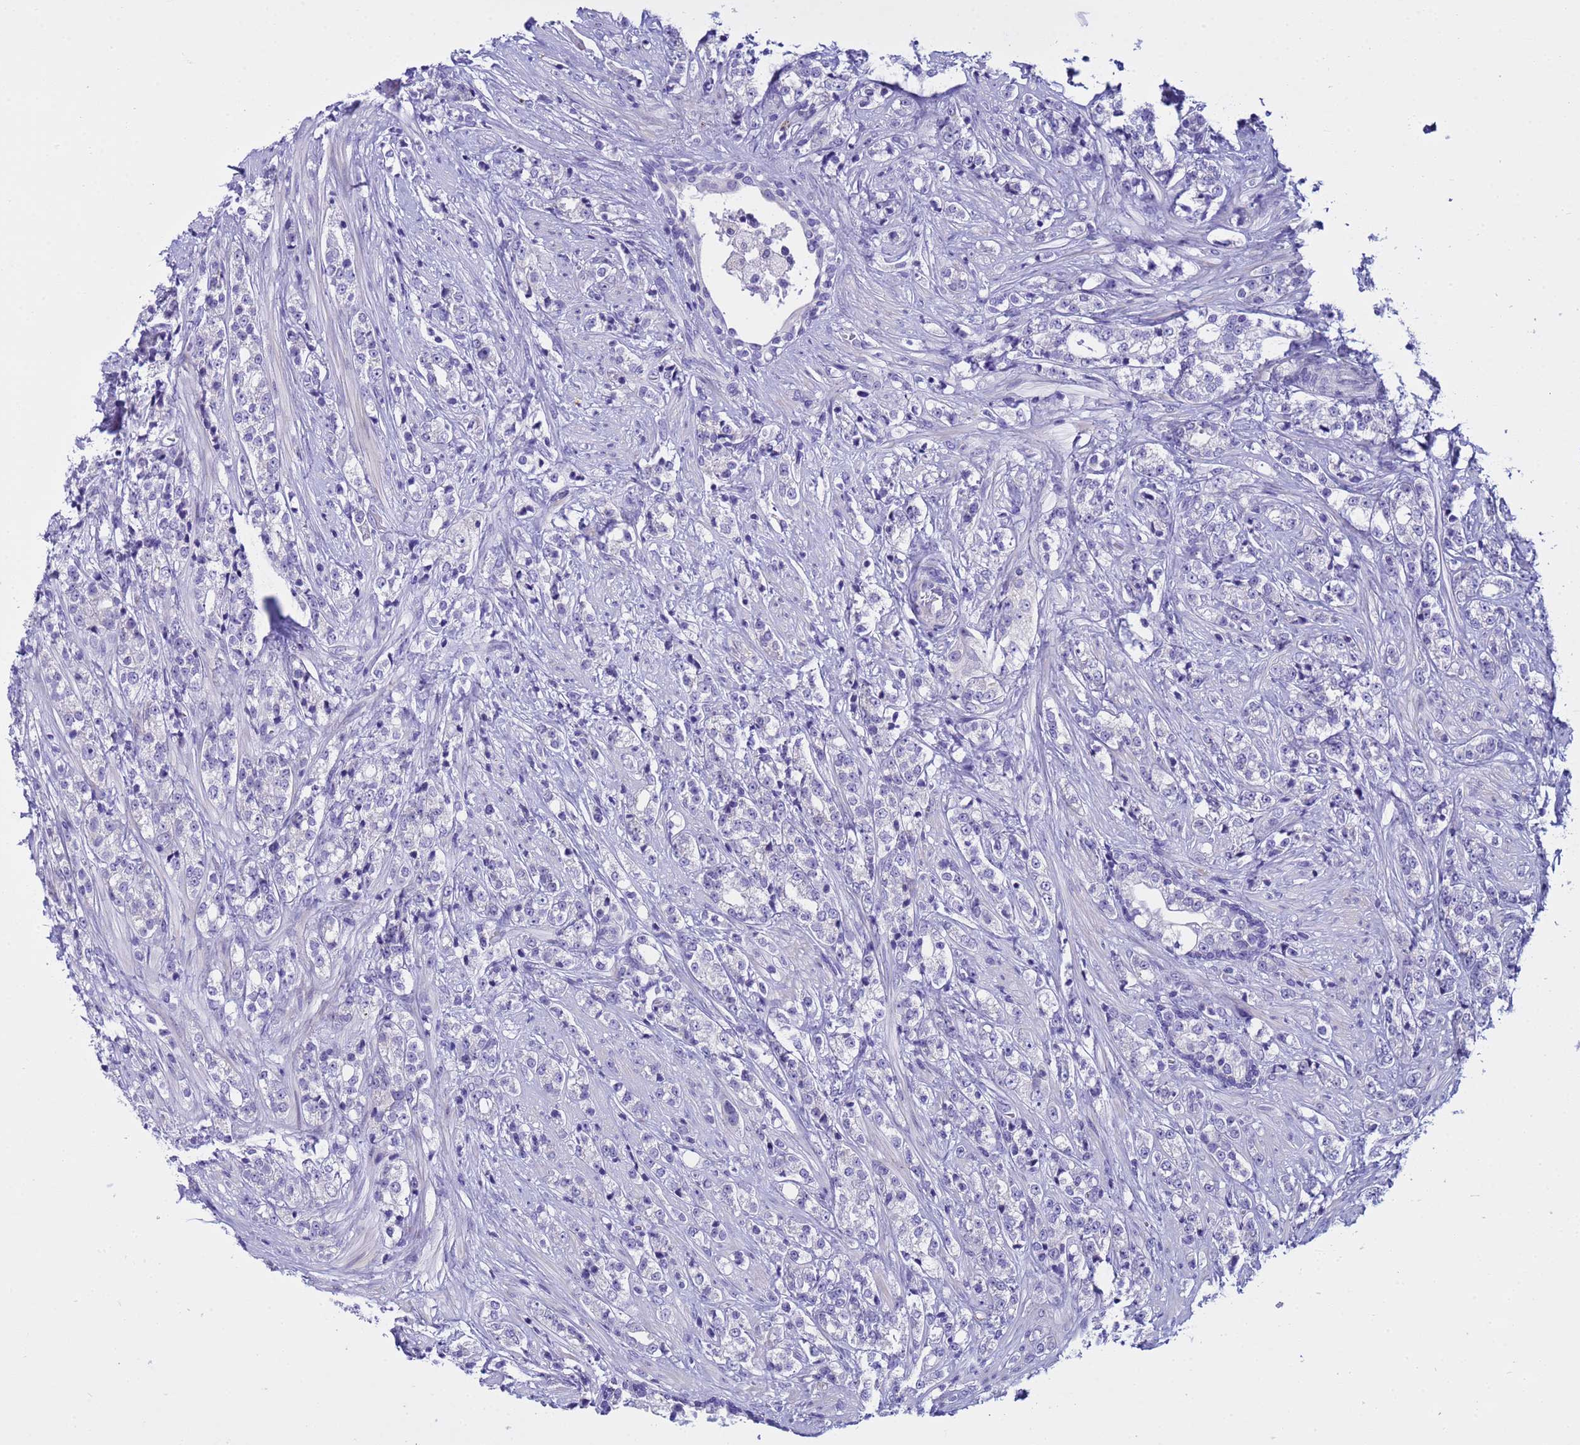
{"staining": {"intensity": "negative", "quantity": "none", "location": "none"}, "tissue": "prostate cancer", "cell_type": "Tumor cells", "image_type": "cancer", "snomed": [{"axis": "morphology", "description": "Adenocarcinoma, High grade"}, {"axis": "topography", "description": "Prostate"}], "caption": "High magnification brightfield microscopy of adenocarcinoma (high-grade) (prostate) stained with DAB (brown) and counterstained with hematoxylin (blue): tumor cells show no significant staining.", "gene": "IGSF11", "patient": {"sex": "male", "age": 69}}